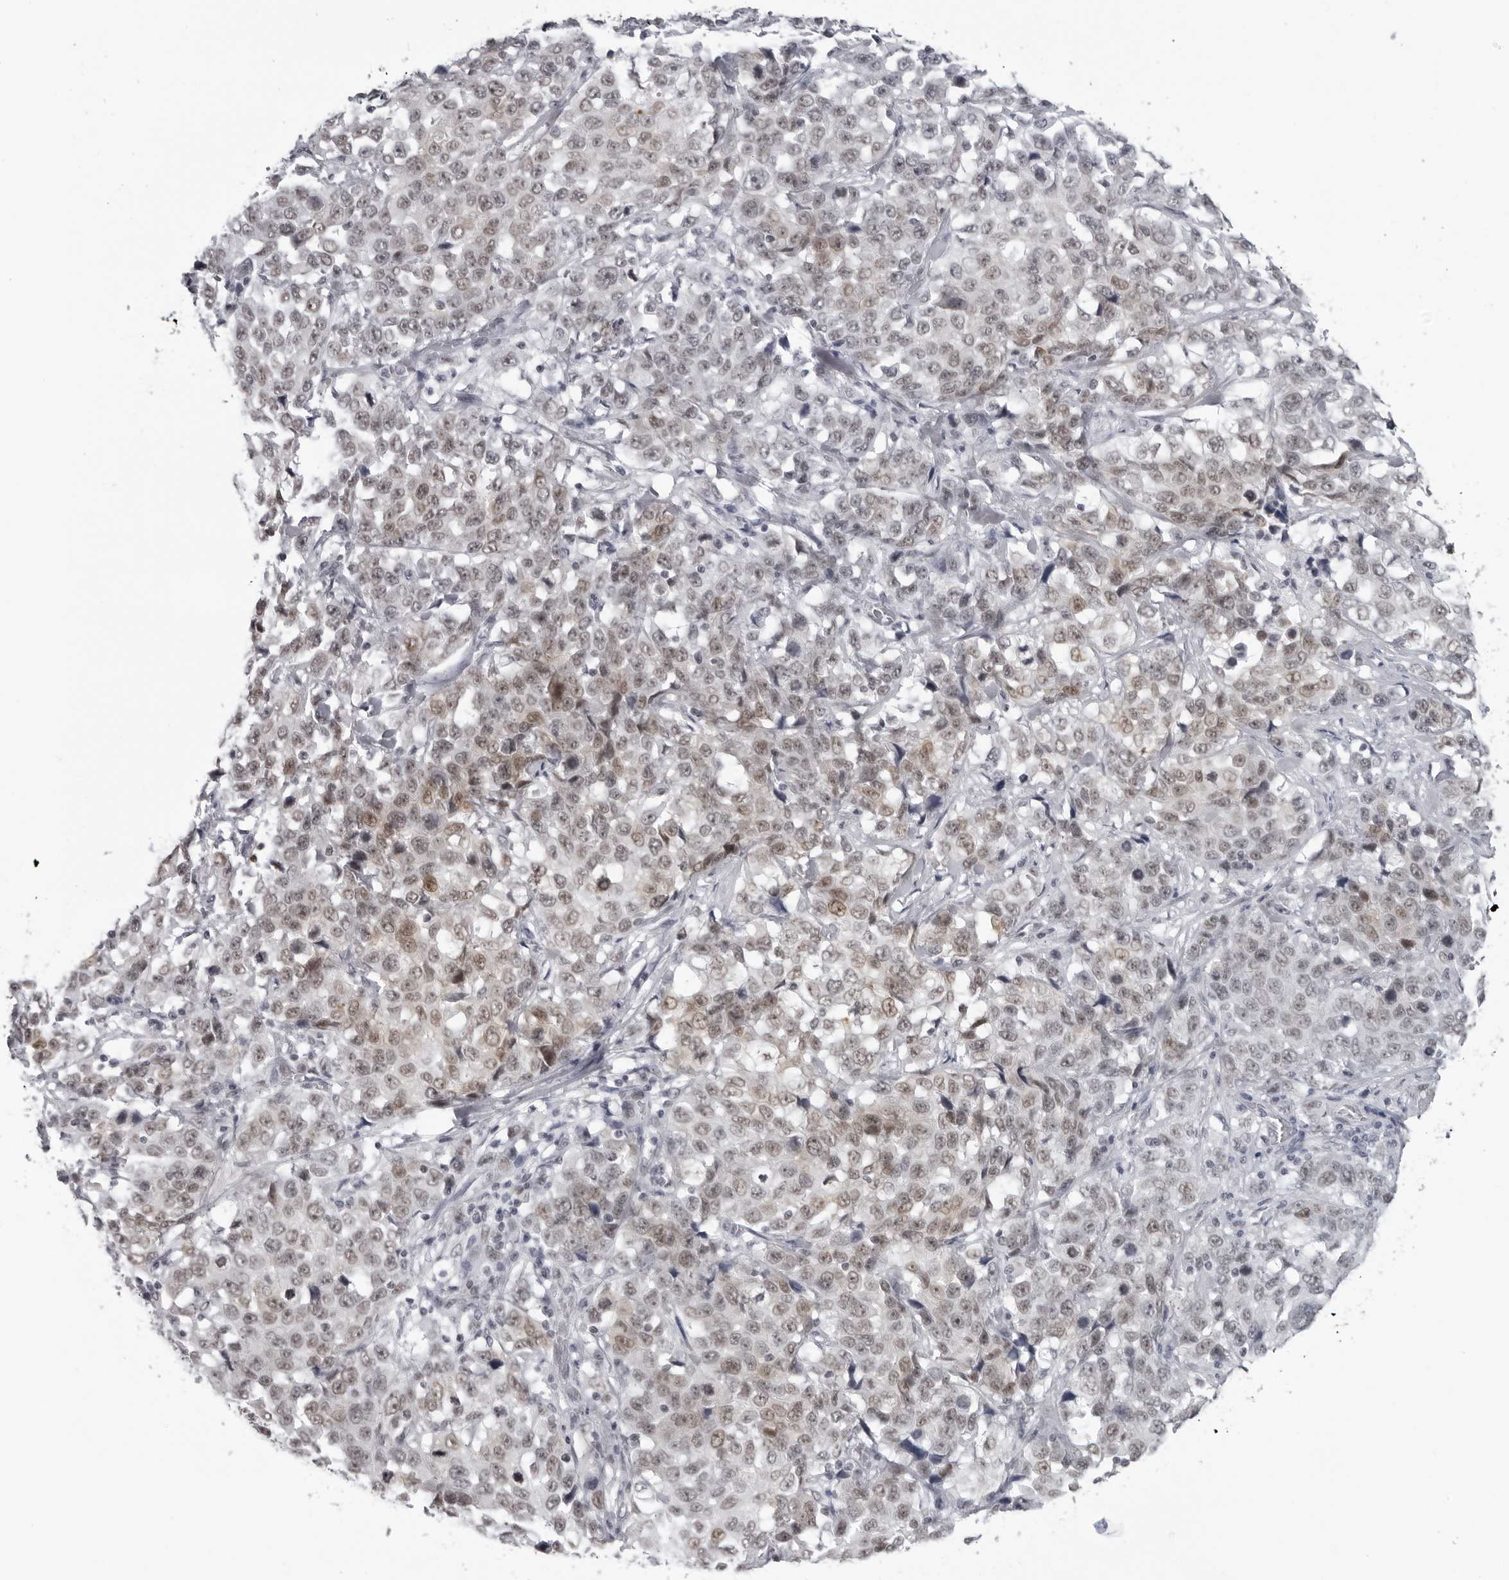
{"staining": {"intensity": "weak", "quantity": ">75%", "location": "nuclear"}, "tissue": "stomach cancer", "cell_type": "Tumor cells", "image_type": "cancer", "snomed": [{"axis": "morphology", "description": "Normal tissue, NOS"}, {"axis": "morphology", "description": "Adenocarcinoma, NOS"}, {"axis": "topography", "description": "Stomach"}], "caption": "The histopathology image demonstrates immunohistochemical staining of stomach cancer (adenocarcinoma). There is weak nuclear staining is seen in about >75% of tumor cells.", "gene": "ESPN", "patient": {"sex": "male", "age": 48}}